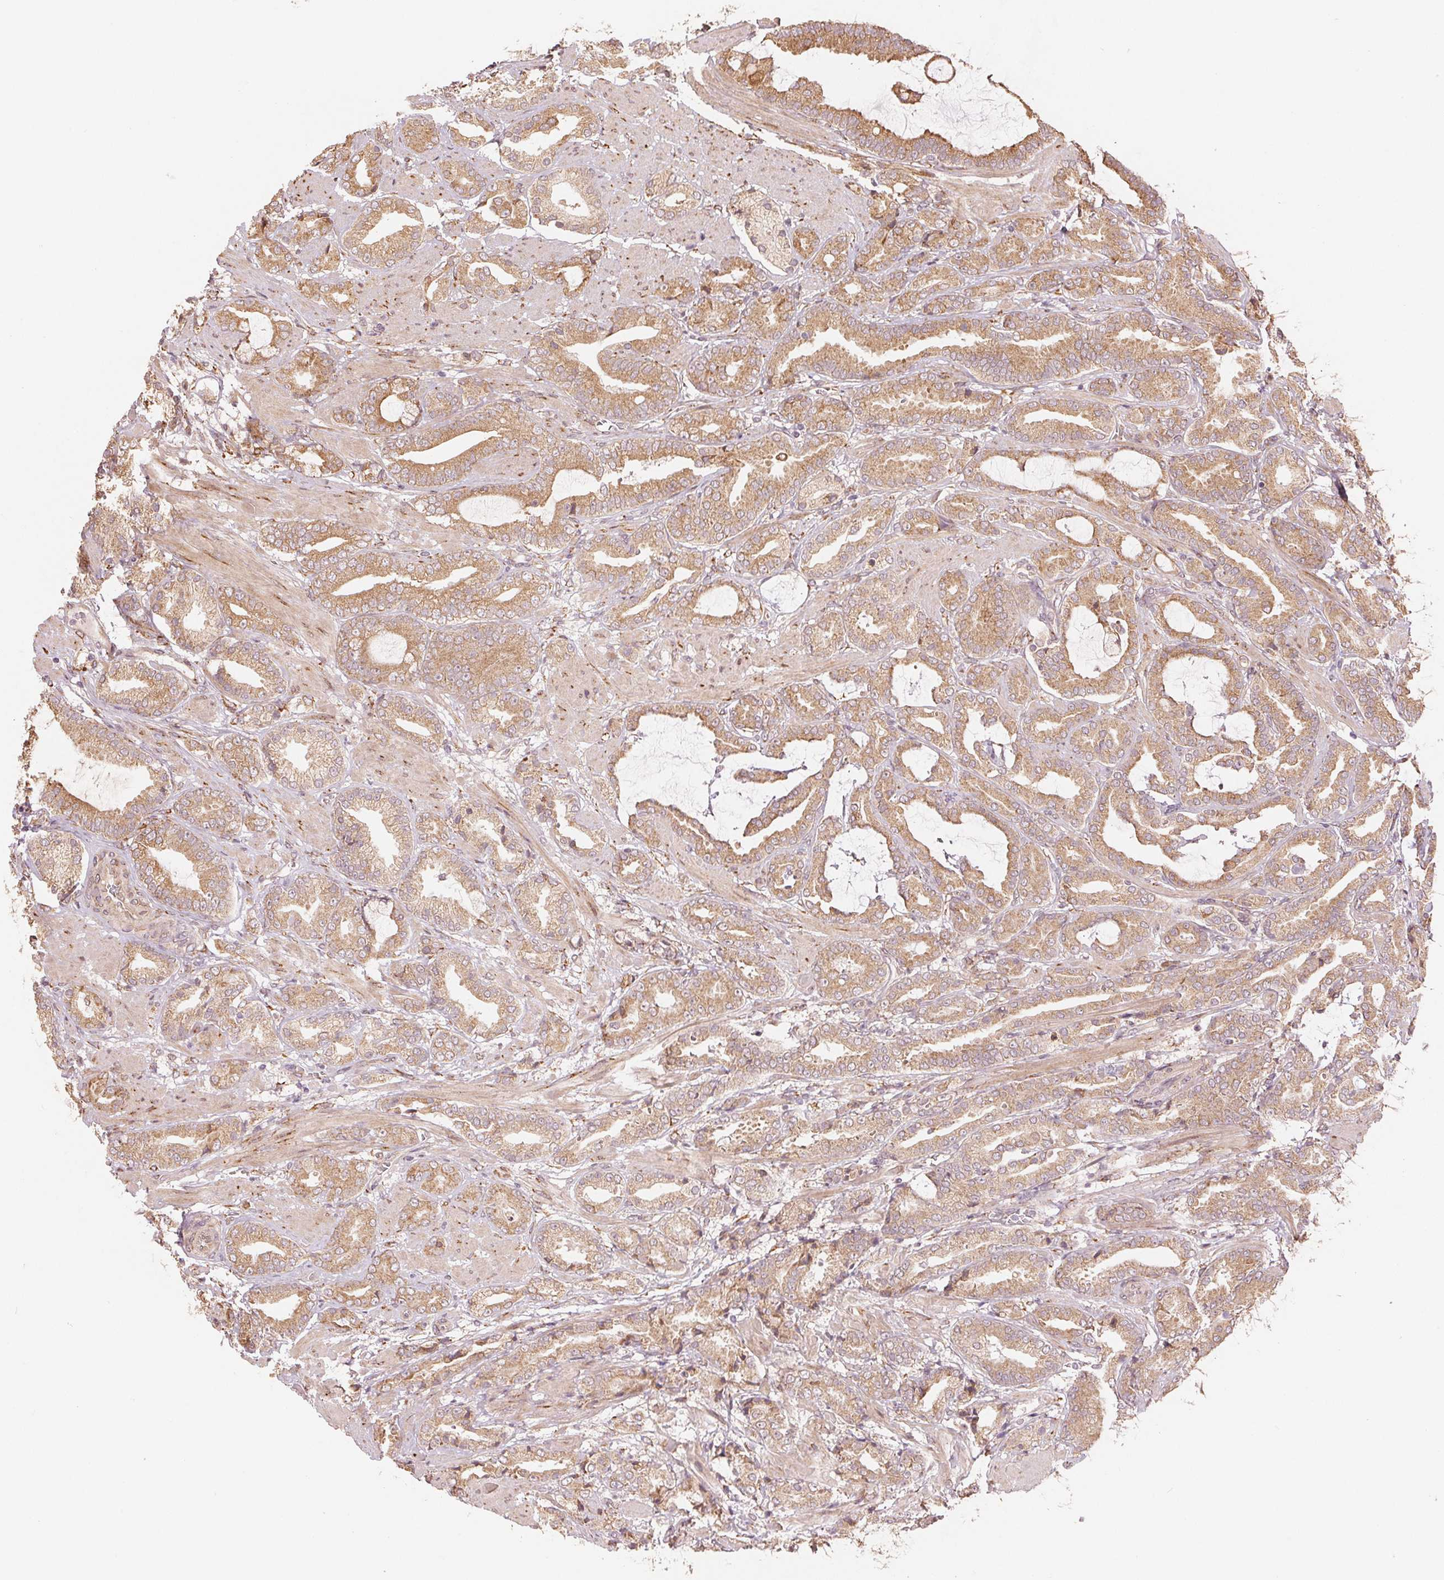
{"staining": {"intensity": "moderate", "quantity": ">75%", "location": "cytoplasmic/membranous"}, "tissue": "prostate cancer", "cell_type": "Tumor cells", "image_type": "cancer", "snomed": [{"axis": "morphology", "description": "Adenocarcinoma, High grade"}, {"axis": "topography", "description": "Prostate"}], "caption": "This histopathology image exhibits prostate adenocarcinoma (high-grade) stained with IHC to label a protein in brown. The cytoplasmic/membranous of tumor cells show moderate positivity for the protein. Nuclei are counter-stained blue.", "gene": "SLC20A1", "patient": {"sex": "male", "age": 56}}